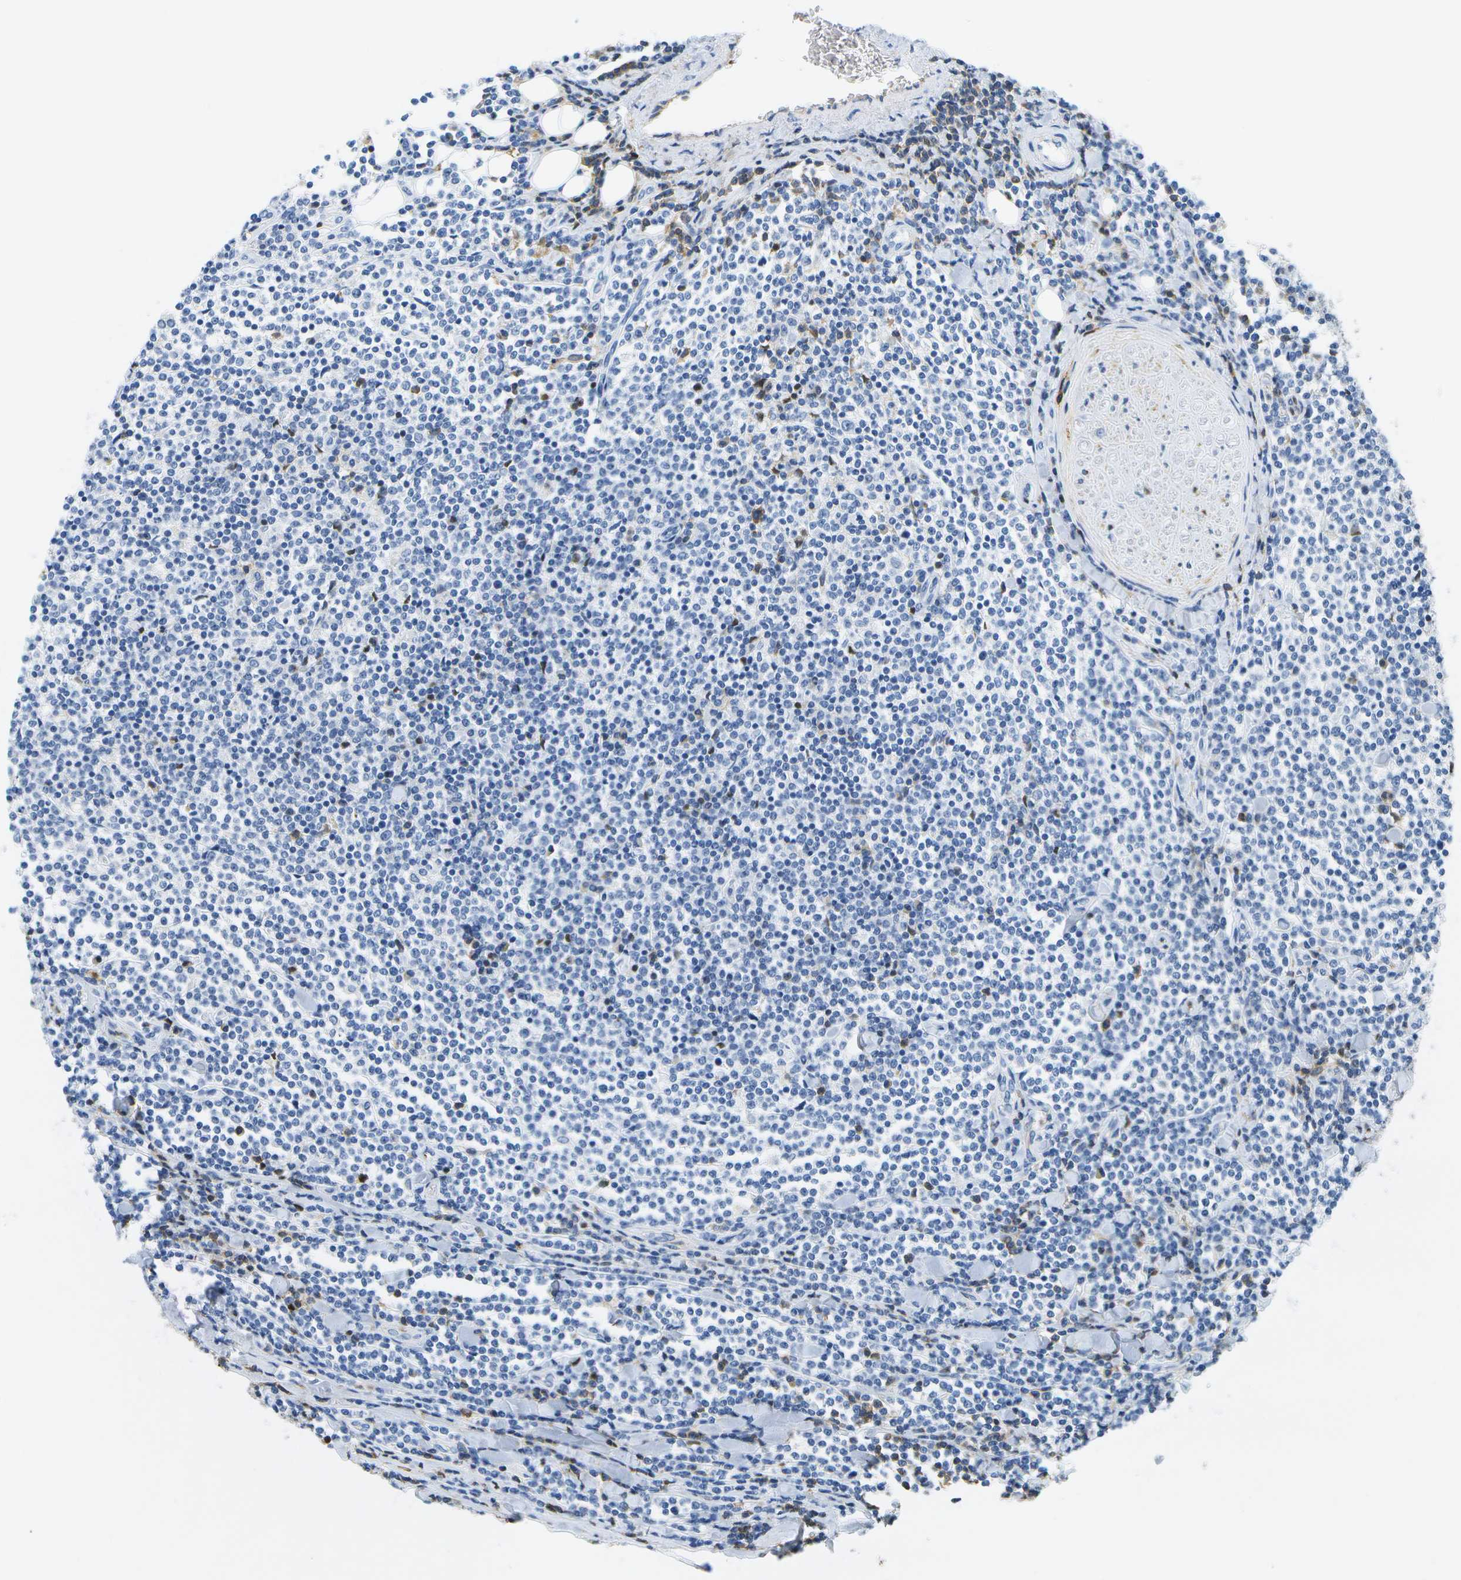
{"staining": {"intensity": "negative", "quantity": "none", "location": "none"}, "tissue": "lymphoma", "cell_type": "Tumor cells", "image_type": "cancer", "snomed": [{"axis": "morphology", "description": "Malignant lymphoma, non-Hodgkin's type, Low grade"}, {"axis": "topography", "description": "Soft tissue"}], "caption": "IHC micrograph of neoplastic tissue: lymphoma stained with DAB shows no significant protein expression in tumor cells.", "gene": "SERPINA1", "patient": {"sex": "male", "age": 92}}